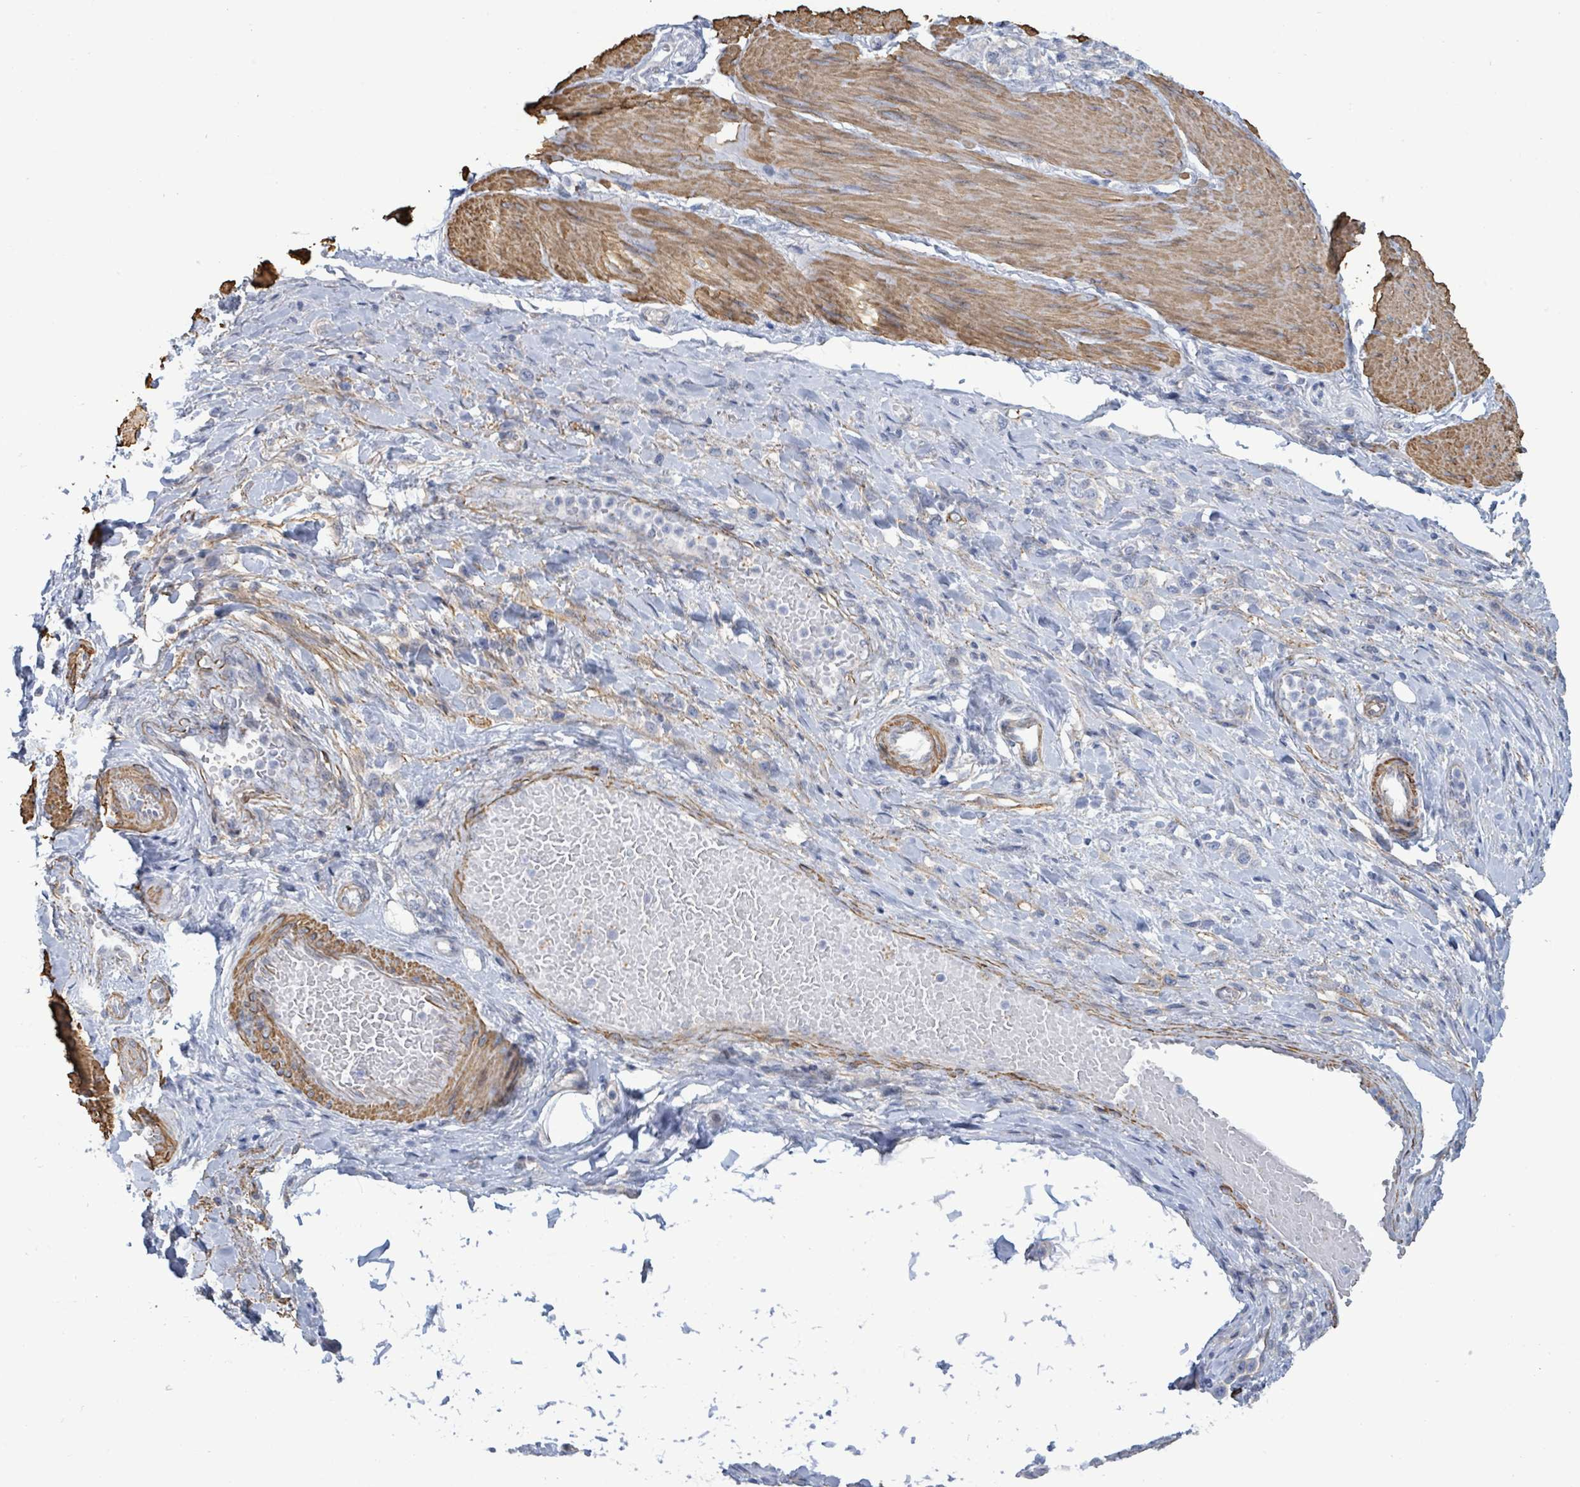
{"staining": {"intensity": "negative", "quantity": "none", "location": "none"}, "tissue": "stomach cancer", "cell_type": "Tumor cells", "image_type": "cancer", "snomed": [{"axis": "morphology", "description": "Adenocarcinoma, NOS"}, {"axis": "topography", "description": "Stomach"}], "caption": "High power microscopy histopathology image of an immunohistochemistry (IHC) micrograph of stomach cancer, revealing no significant expression in tumor cells.", "gene": "DMRTC1B", "patient": {"sex": "female", "age": 65}}